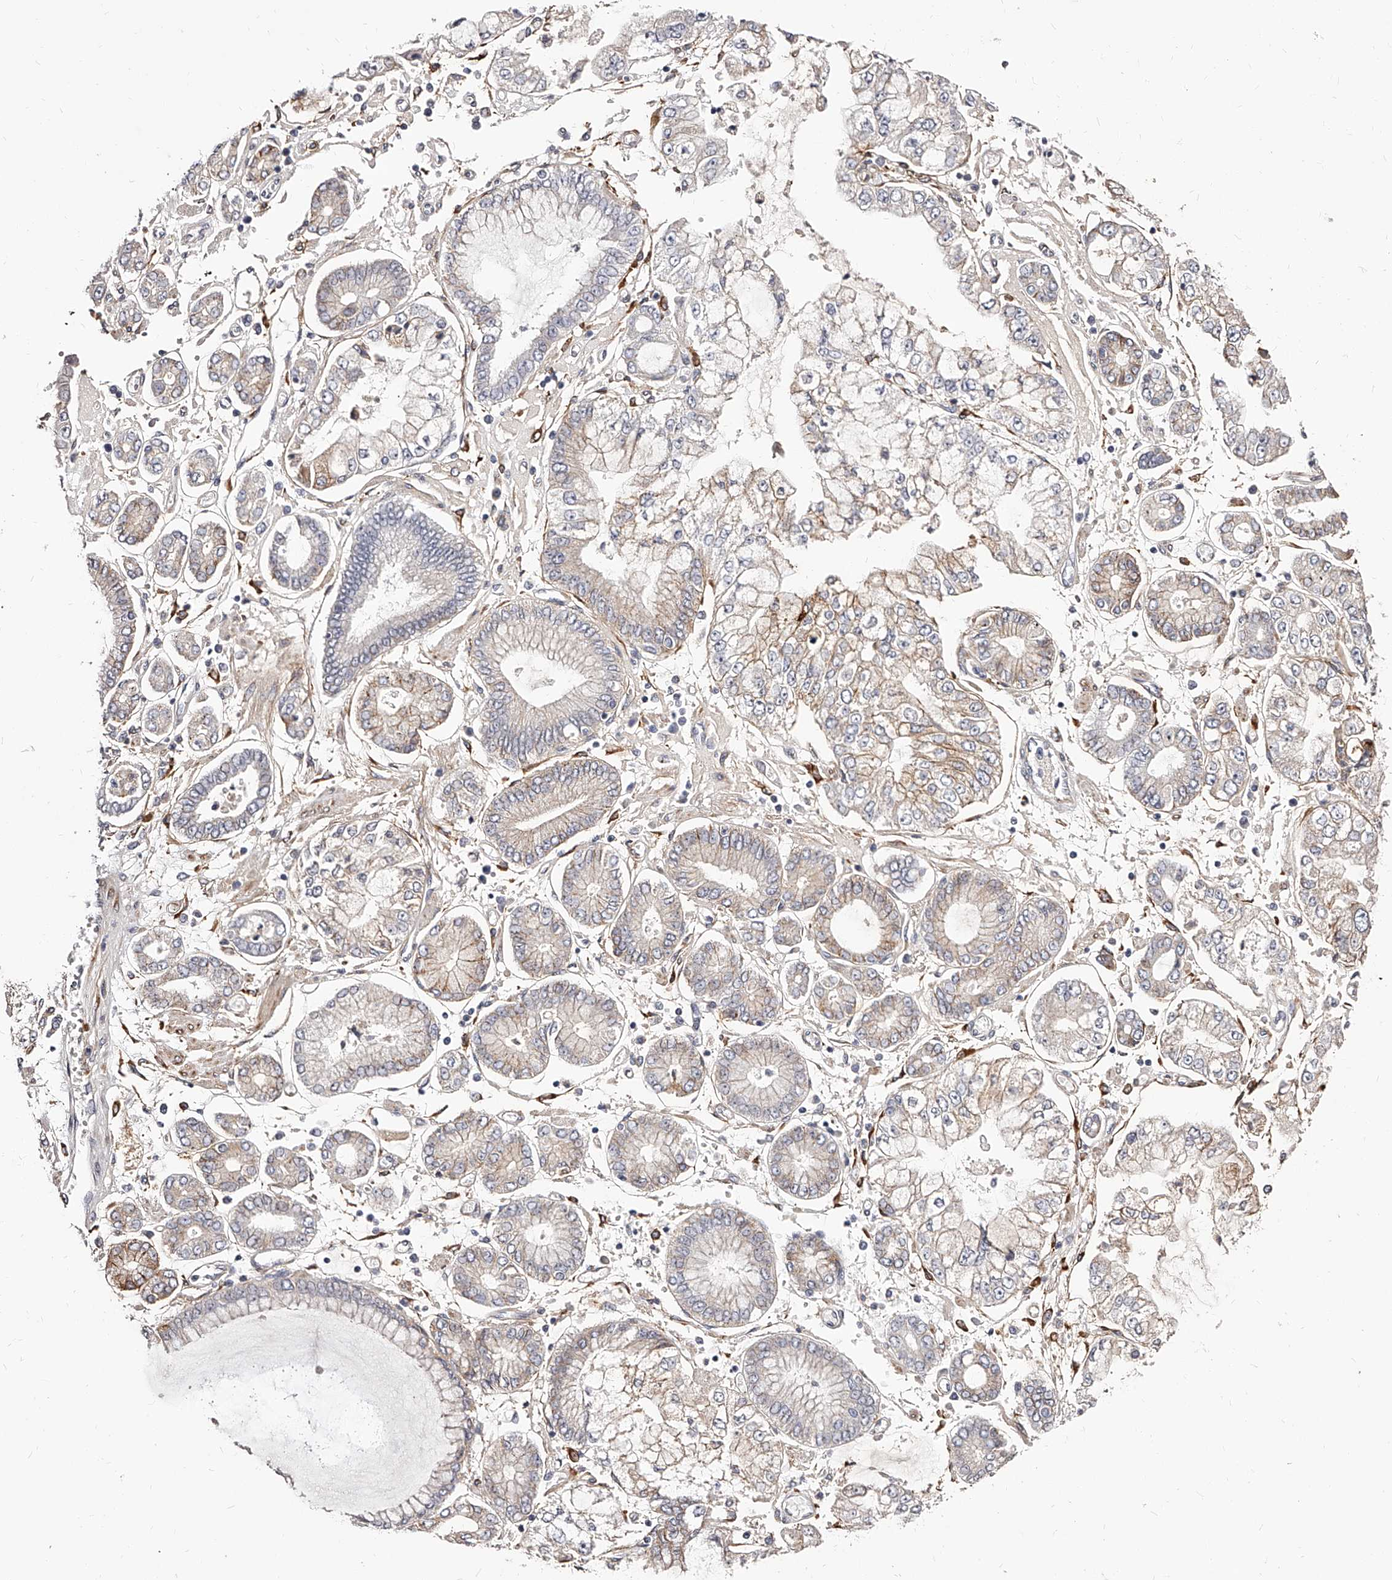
{"staining": {"intensity": "weak", "quantity": "<25%", "location": "cytoplasmic/membranous"}, "tissue": "stomach cancer", "cell_type": "Tumor cells", "image_type": "cancer", "snomed": [{"axis": "morphology", "description": "Adenocarcinoma, NOS"}, {"axis": "topography", "description": "Stomach"}], "caption": "Immunohistochemical staining of stomach adenocarcinoma demonstrates no significant expression in tumor cells. (Immunohistochemistry, brightfield microscopy, high magnification).", "gene": "CD82", "patient": {"sex": "male", "age": 76}}